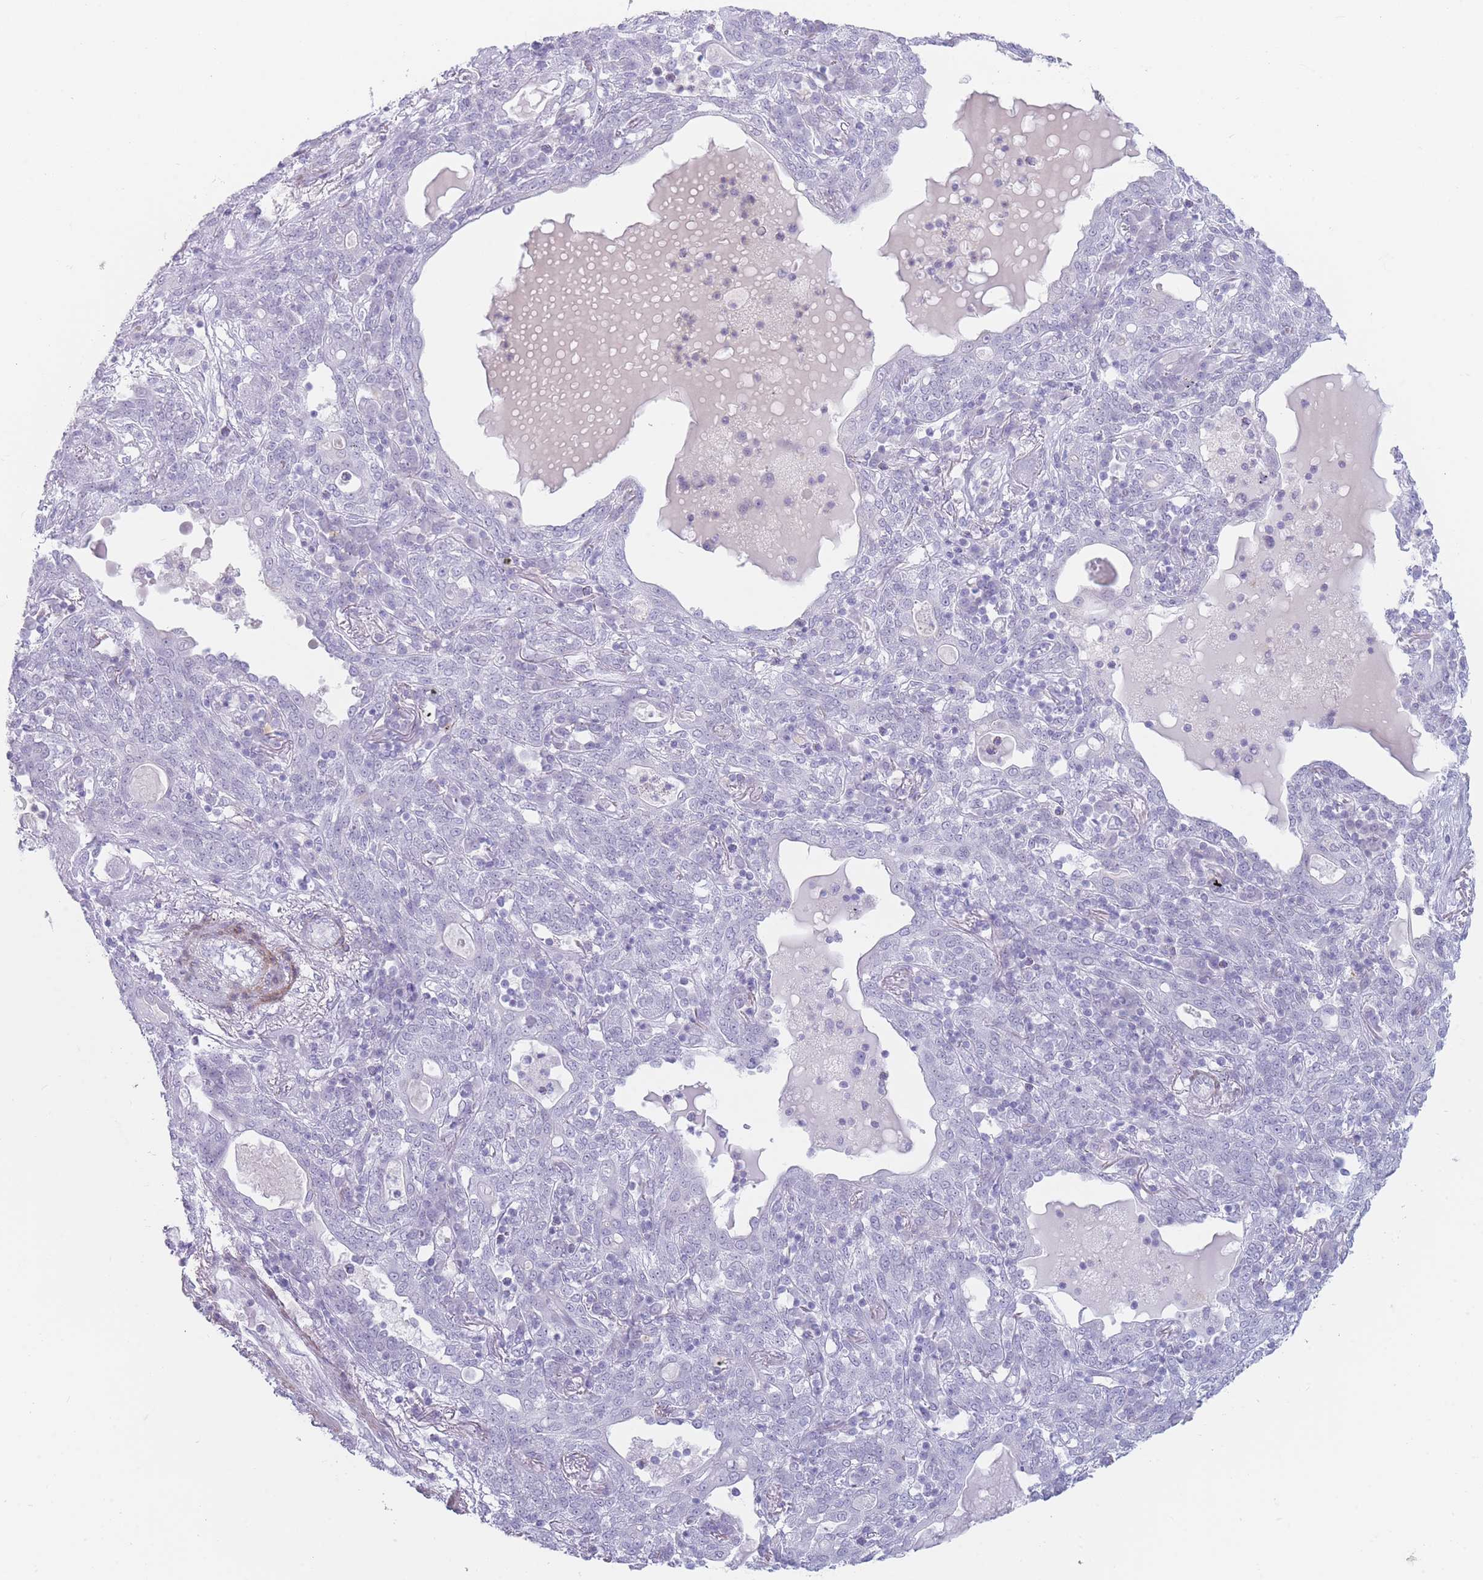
{"staining": {"intensity": "negative", "quantity": "none", "location": "none"}, "tissue": "lung cancer", "cell_type": "Tumor cells", "image_type": "cancer", "snomed": [{"axis": "morphology", "description": "Squamous cell carcinoma, NOS"}, {"axis": "topography", "description": "Lung"}], "caption": "Tumor cells are negative for brown protein staining in lung squamous cell carcinoma.", "gene": "IFNA6", "patient": {"sex": "female", "age": 70}}